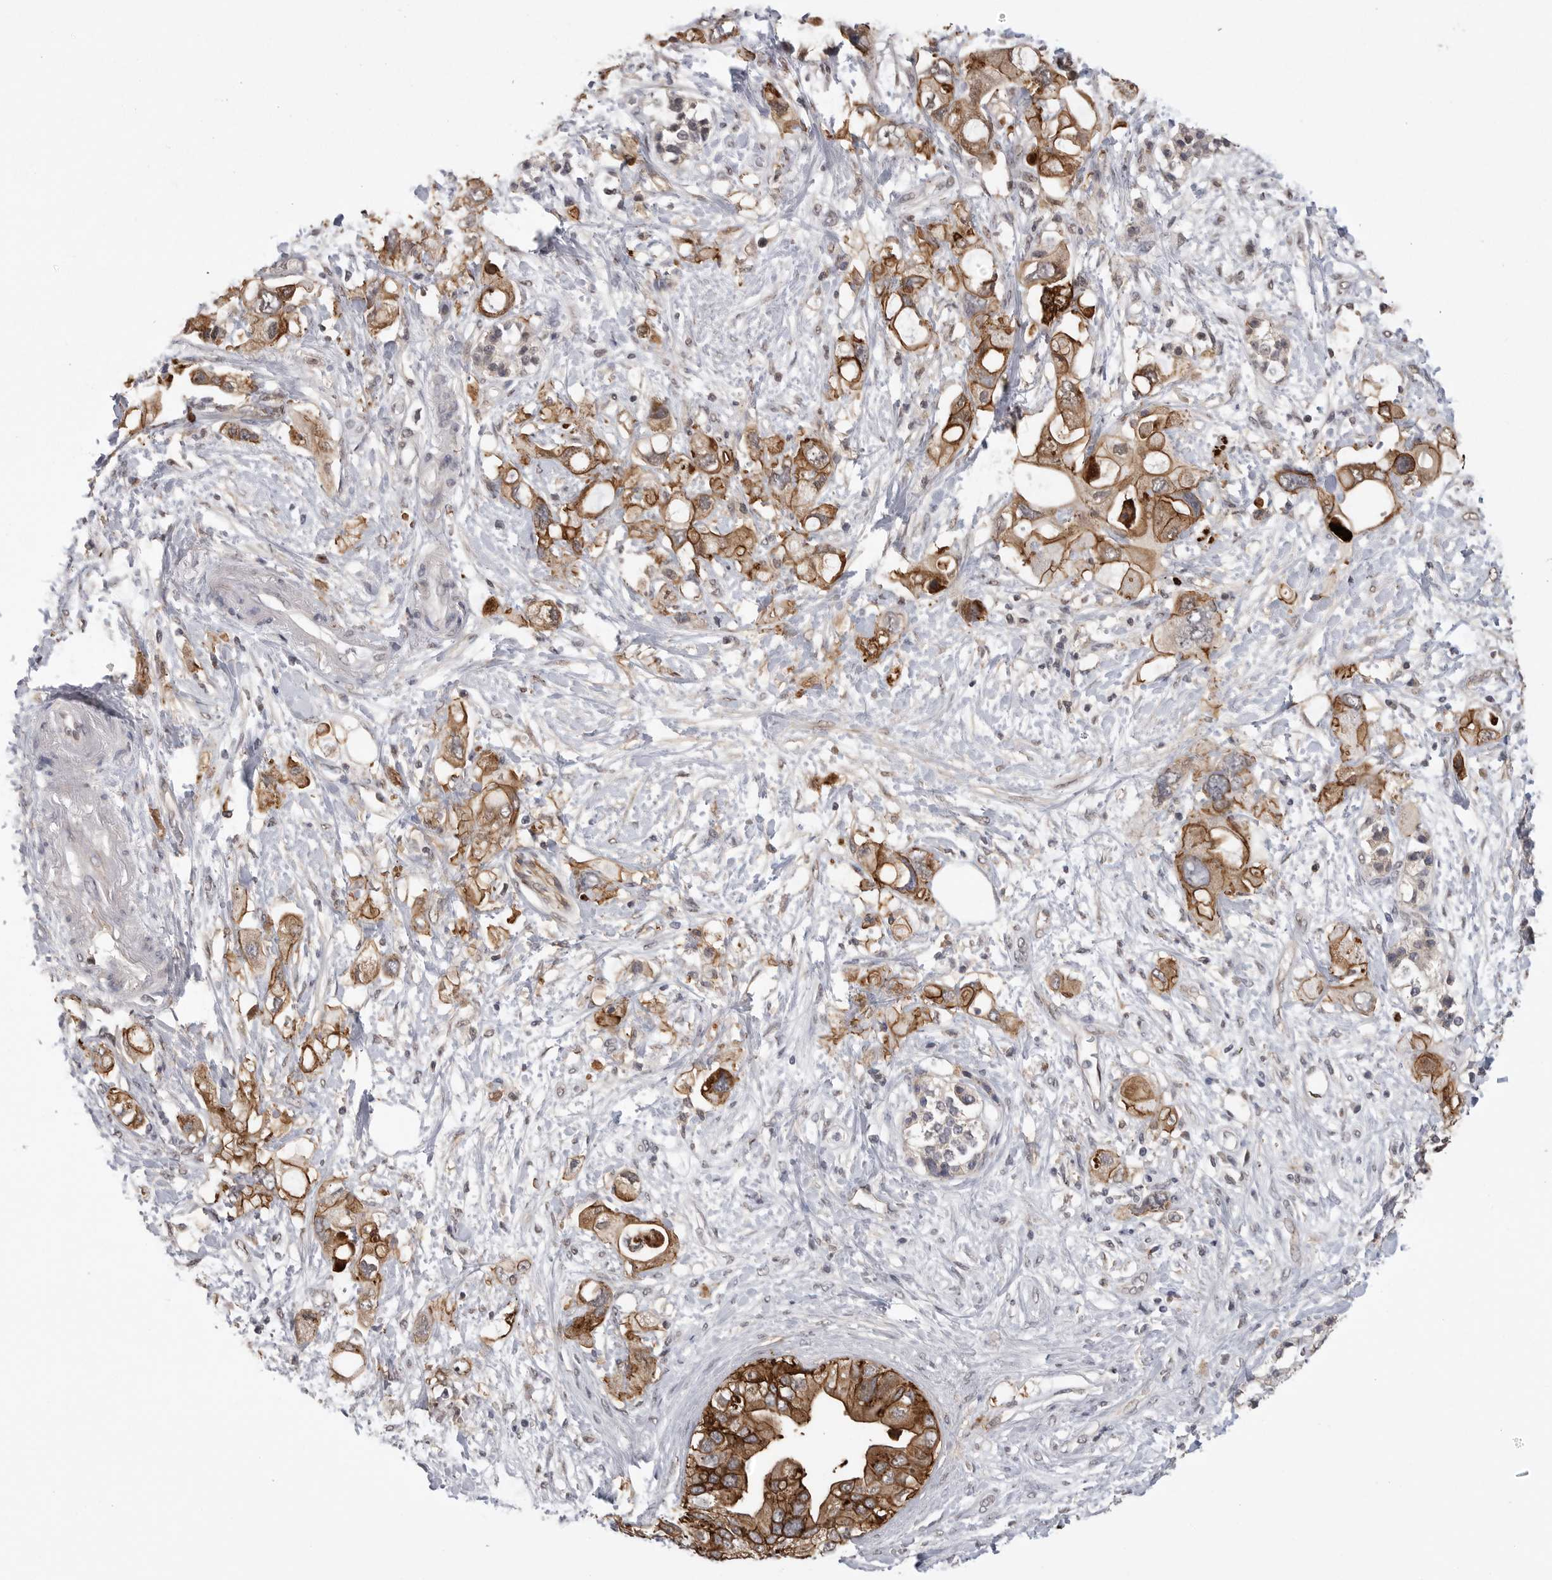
{"staining": {"intensity": "moderate", "quantity": ">75%", "location": "cytoplasmic/membranous"}, "tissue": "pancreatic cancer", "cell_type": "Tumor cells", "image_type": "cancer", "snomed": [{"axis": "morphology", "description": "Adenocarcinoma, NOS"}, {"axis": "topography", "description": "Pancreas"}], "caption": "This is a photomicrograph of immunohistochemistry (IHC) staining of pancreatic adenocarcinoma, which shows moderate expression in the cytoplasmic/membranous of tumor cells.", "gene": "NECTIN1", "patient": {"sex": "female", "age": 56}}